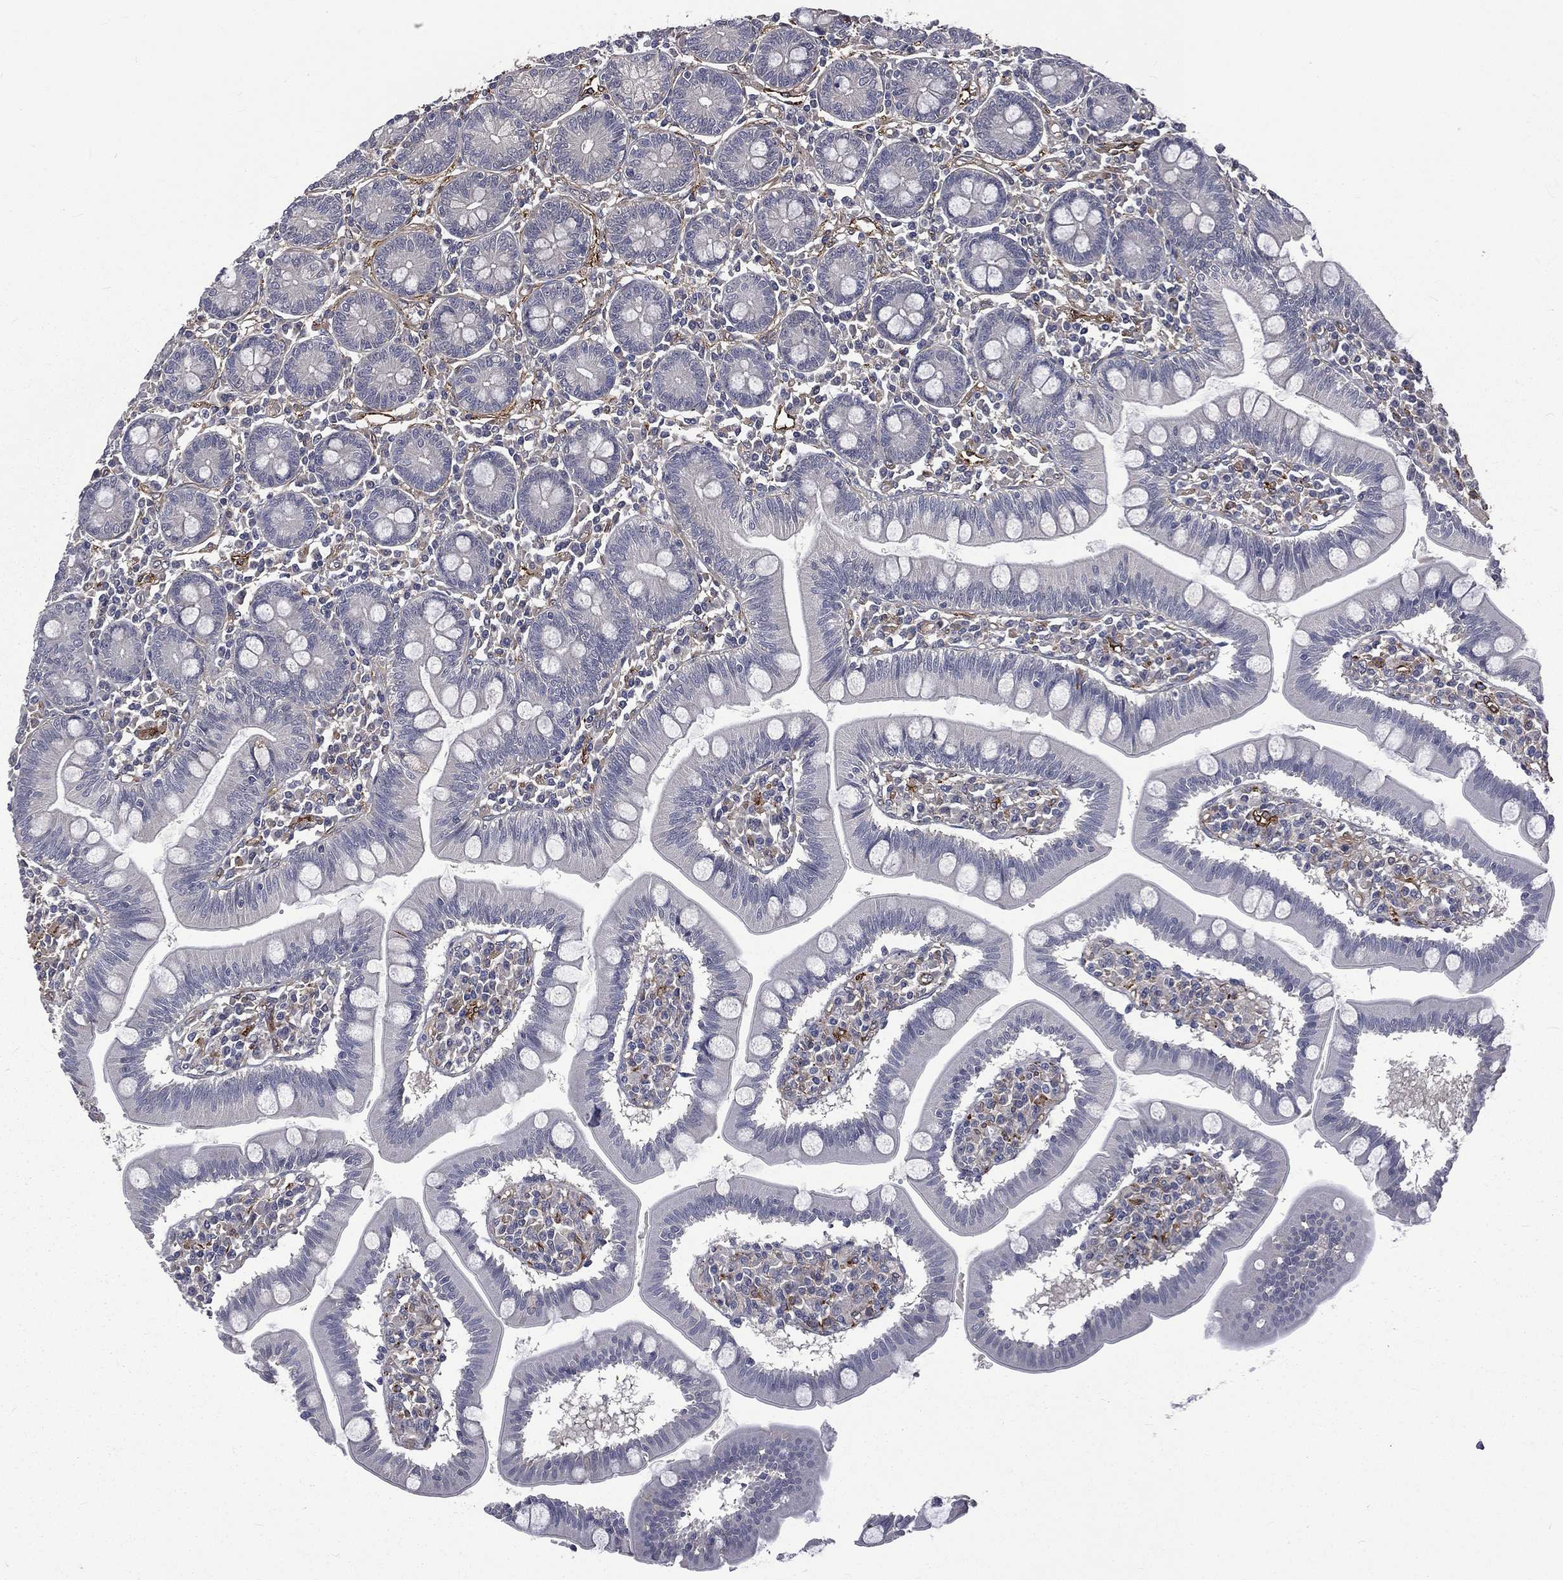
{"staining": {"intensity": "negative", "quantity": "none", "location": "none"}, "tissue": "small intestine", "cell_type": "Glandular cells", "image_type": "normal", "snomed": [{"axis": "morphology", "description": "Normal tissue, NOS"}, {"axis": "topography", "description": "Small intestine"}], "caption": "IHC micrograph of benign human small intestine stained for a protein (brown), which exhibits no staining in glandular cells.", "gene": "PPFIBP1", "patient": {"sex": "male", "age": 88}}